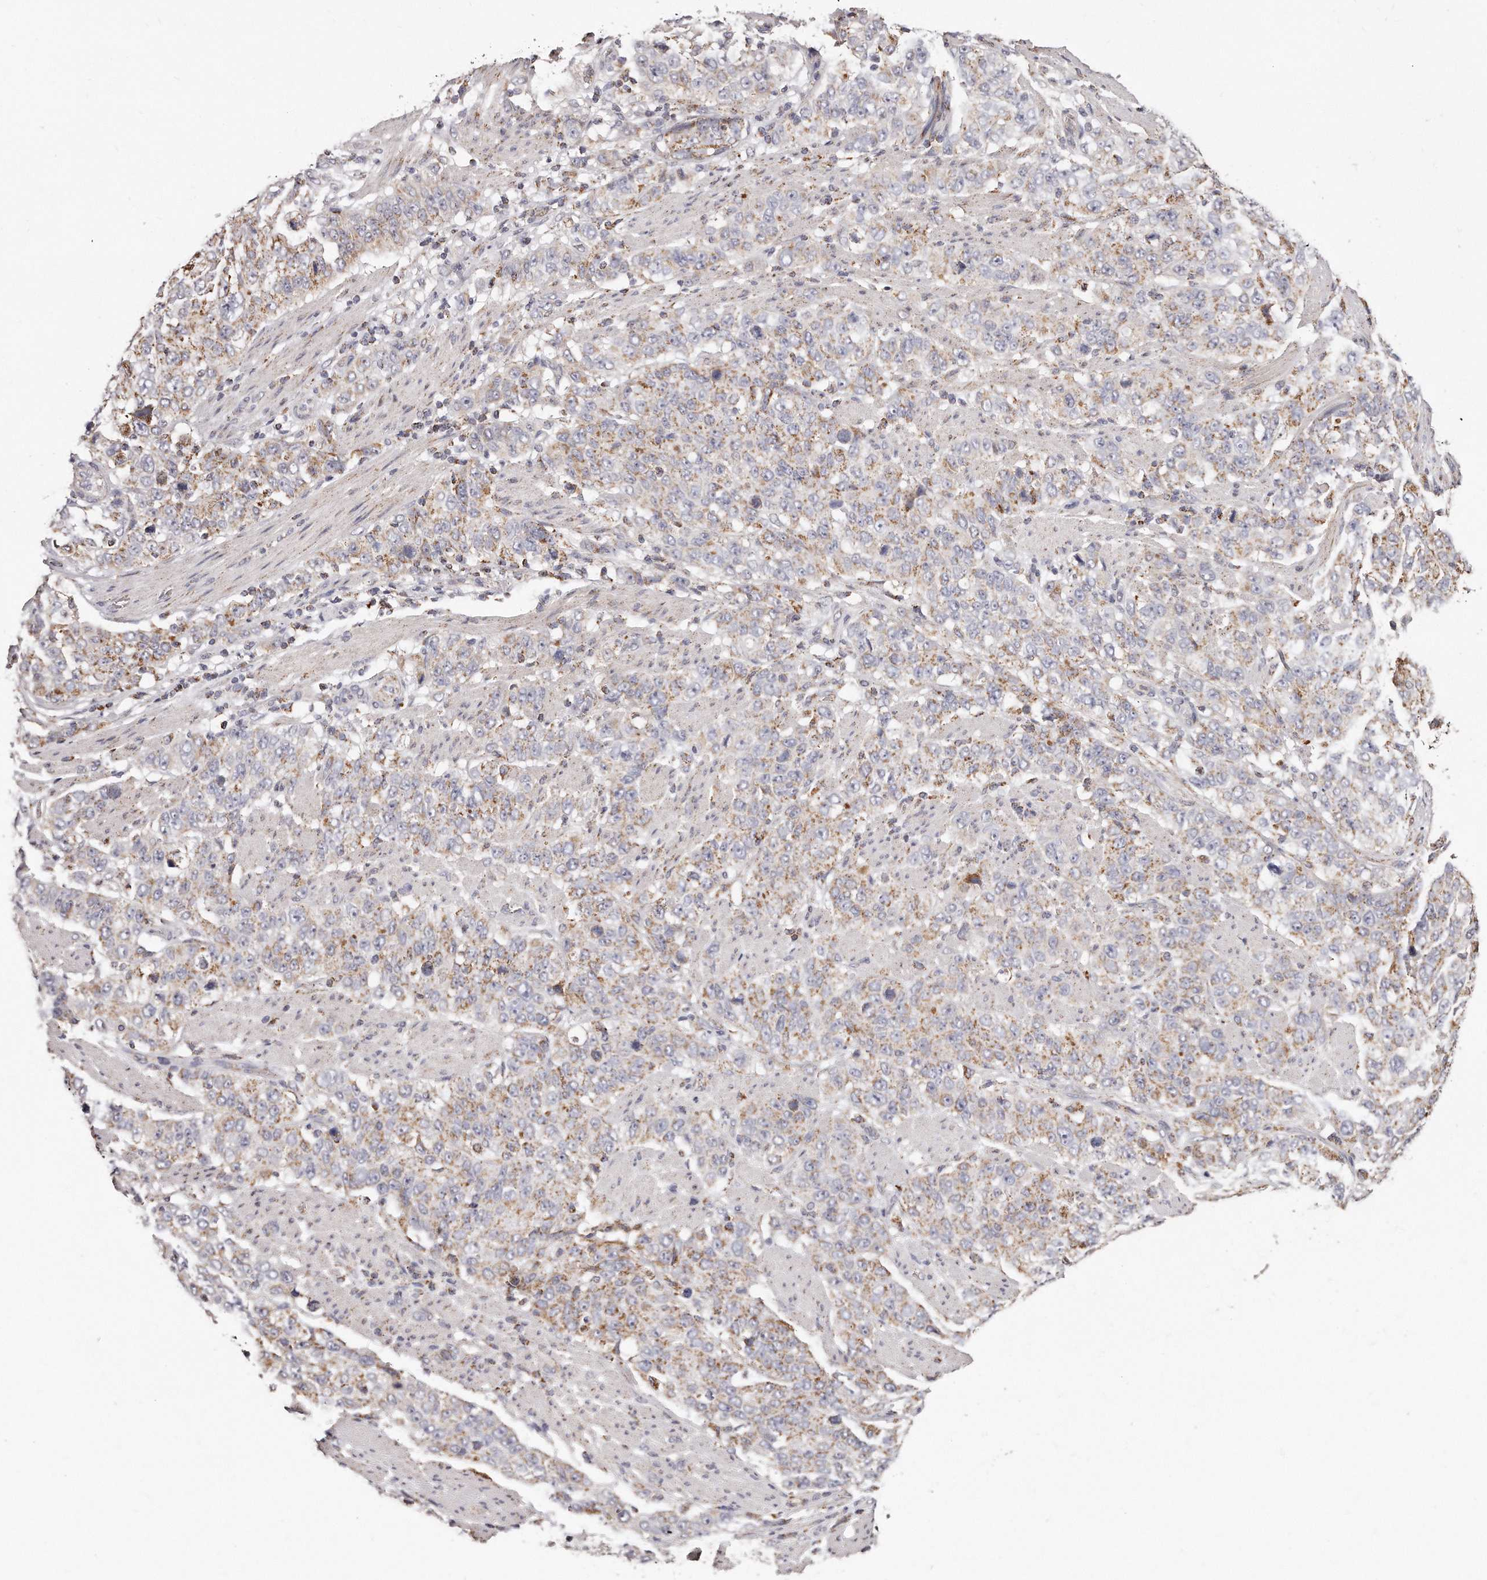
{"staining": {"intensity": "moderate", "quantity": ">75%", "location": "cytoplasmic/membranous"}, "tissue": "stomach cancer", "cell_type": "Tumor cells", "image_type": "cancer", "snomed": [{"axis": "morphology", "description": "Adenocarcinoma, NOS"}, {"axis": "topography", "description": "Stomach"}], "caption": "Protein expression analysis of adenocarcinoma (stomach) exhibits moderate cytoplasmic/membranous expression in approximately >75% of tumor cells. The staining was performed using DAB to visualize the protein expression in brown, while the nuclei were stained in blue with hematoxylin (Magnification: 20x).", "gene": "RTKN", "patient": {"sex": "male", "age": 48}}